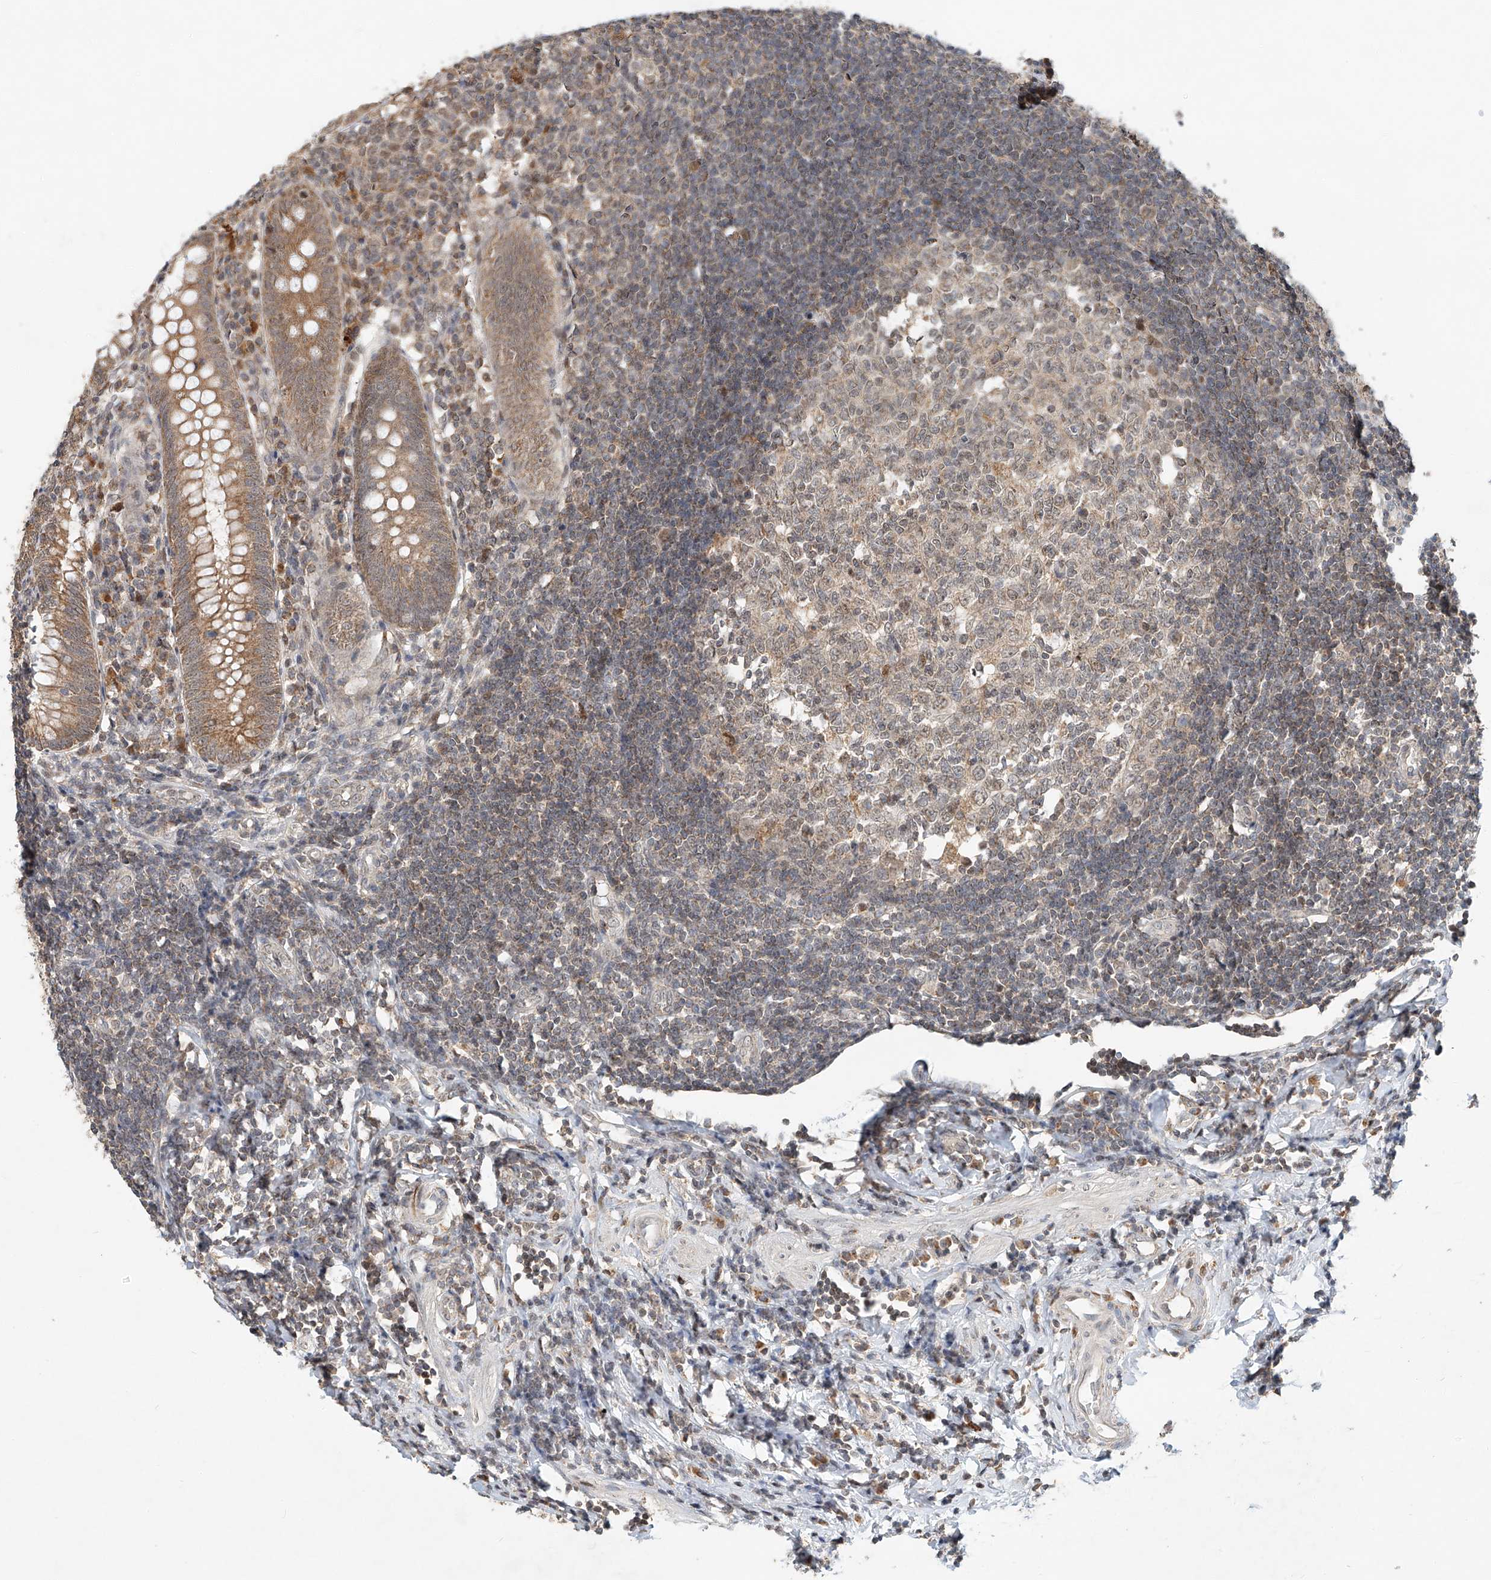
{"staining": {"intensity": "moderate", "quantity": ">75%", "location": "cytoplasmic/membranous"}, "tissue": "appendix", "cell_type": "Glandular cells", "image_type": "normal", "snomed": [{"axis": "morphology", "description": "Normal tissue, NOS"}, {"axis": "topography", "description": "Appendix"}], "caption": "Glandular cells exhibit medium levels of moderate cytoplasmic/membranous staining in approximately >75% of cells in unremarkable human appendix. Using DAB (brown) and hematoxylin (blue) stains, captured at high magnification using brightfield microscopy.", "gene": "SYTL3", "patient": {"sex": "female", "age": 54}}